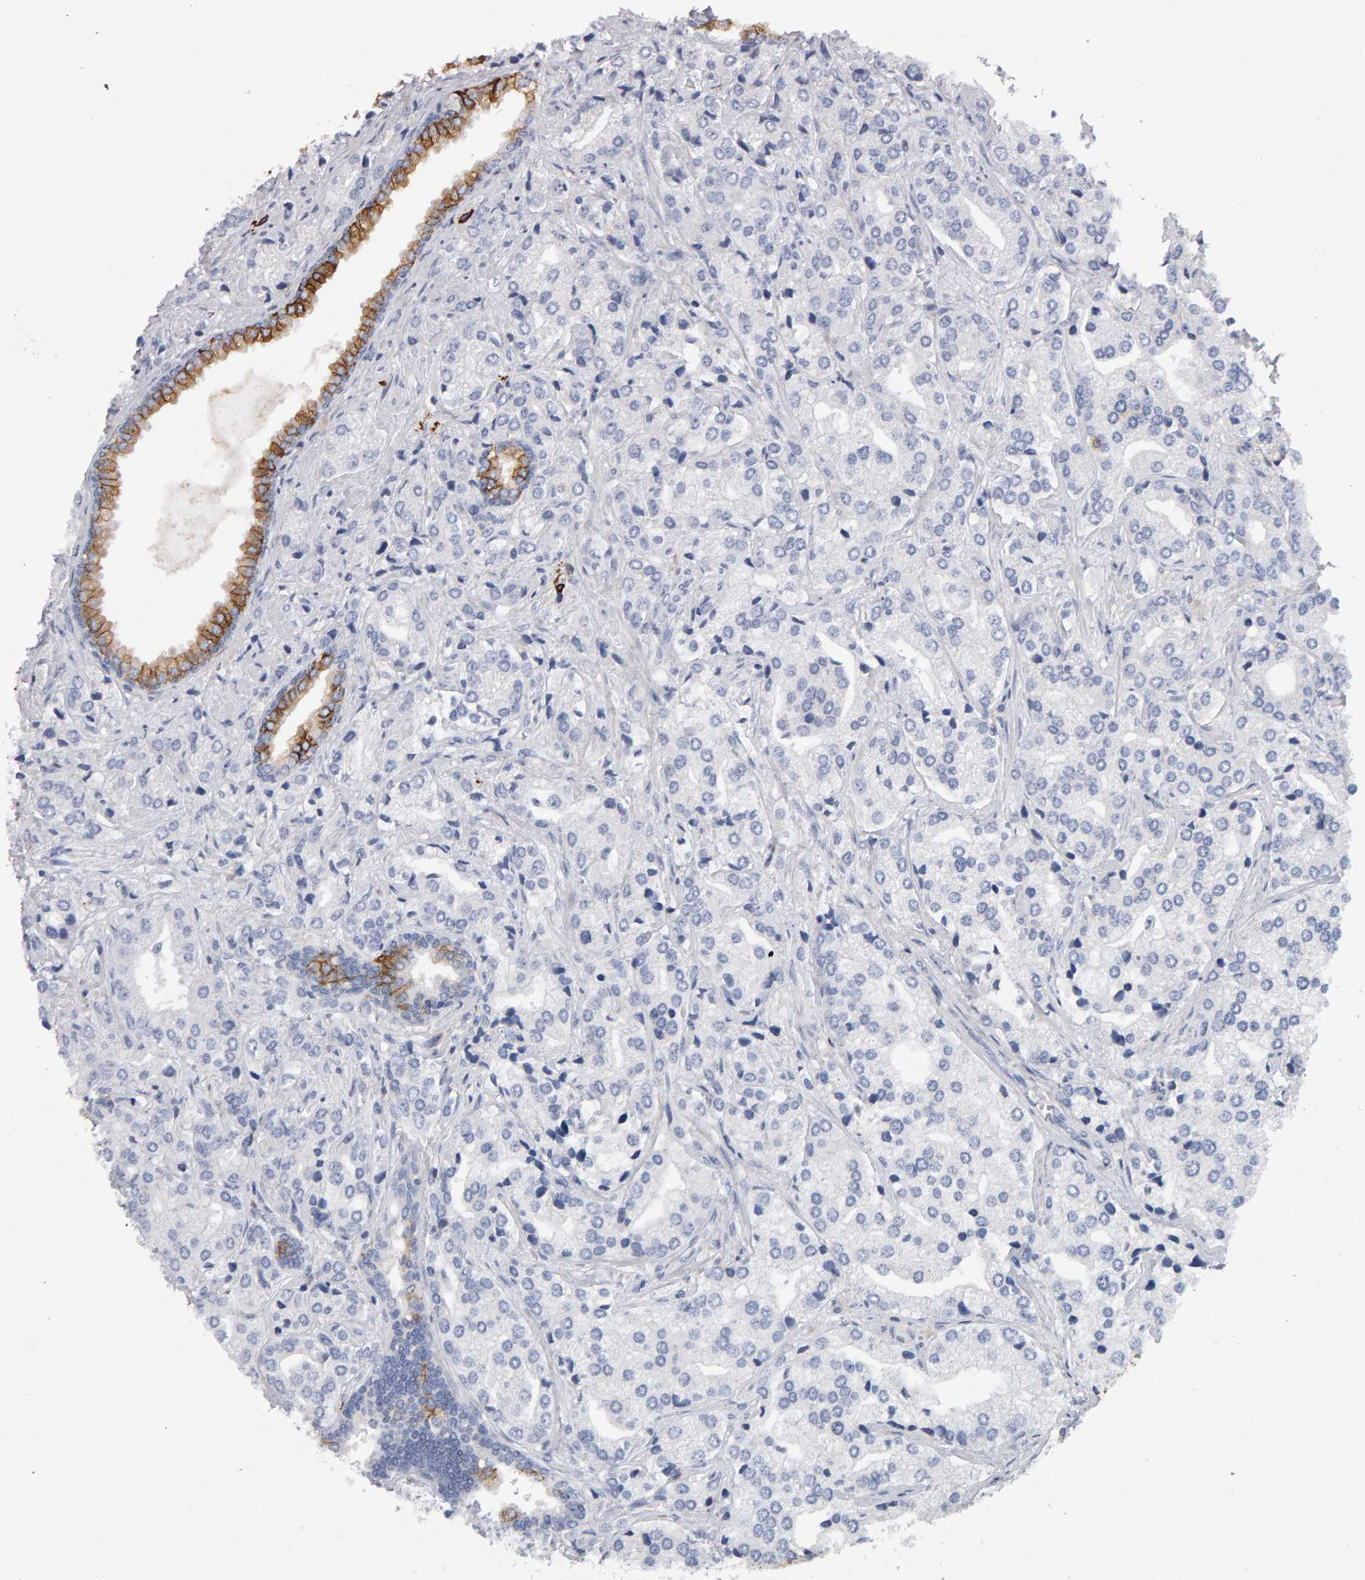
{"staining": {"intensity": "negative", "quantity": "none", "location": "none"}, "tissue": "prostate cancer", "cell_type": "Tumor cells", "image_type": "cancer", "snomed": [{"axis": "morphology", "description": "Adenocarcinoma, High grade"}, {"axis": "topography", "description": "Prostate"}], "caption": "An image of prostate cancer stained for a protein demonstrates no brown staining in tumor cells.", "gene": "CD38", "patient": {"sex": "male", "age": 66}}